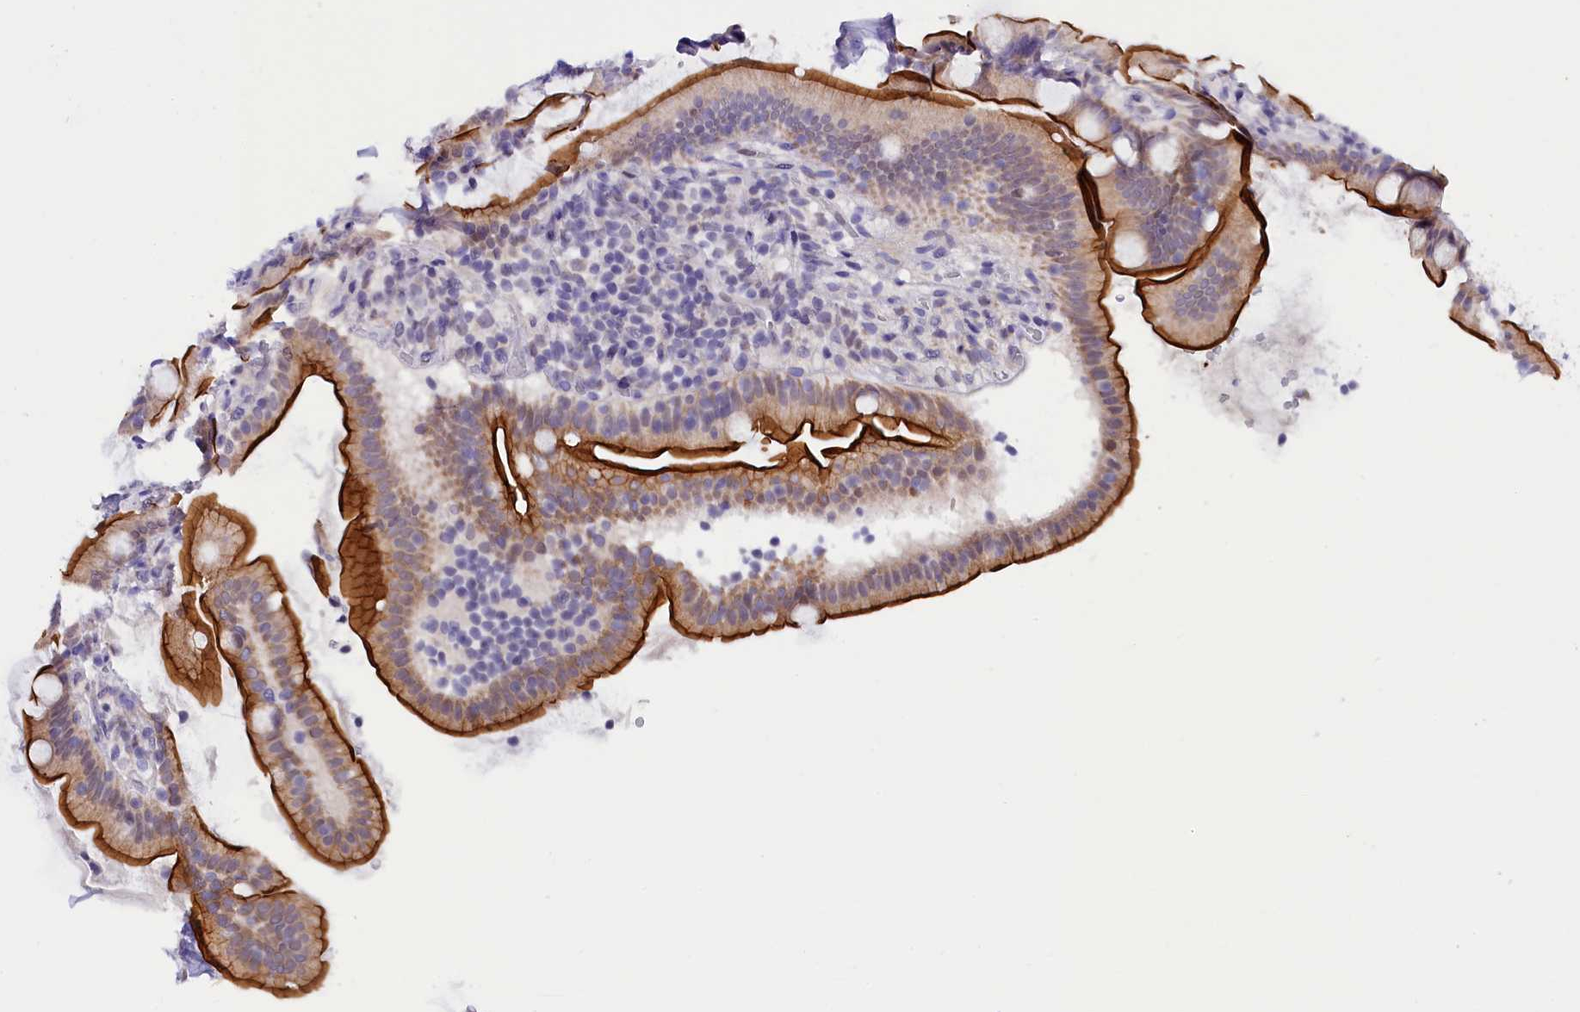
{"staining": {"intensity": "strong", "quantity": "25%-75%", "location": "cytoplasmic/membranous"}, "tissue": "duodenum", "cell_type": "Glandular cells", "image_type": "normal", "snomed": [{"axis": "morphology", "description": "Normal tissue, NOS"}, {"axis": "topography", "description": "Duodenum"}], "caption": "Protein expression analysis of benign duodenum displays strong cytoplasmic/membranous positivity in about 25%-75% of glandular cells.", "gene": "OSGEP", "patient": {"sex": "female", "age": 67}}